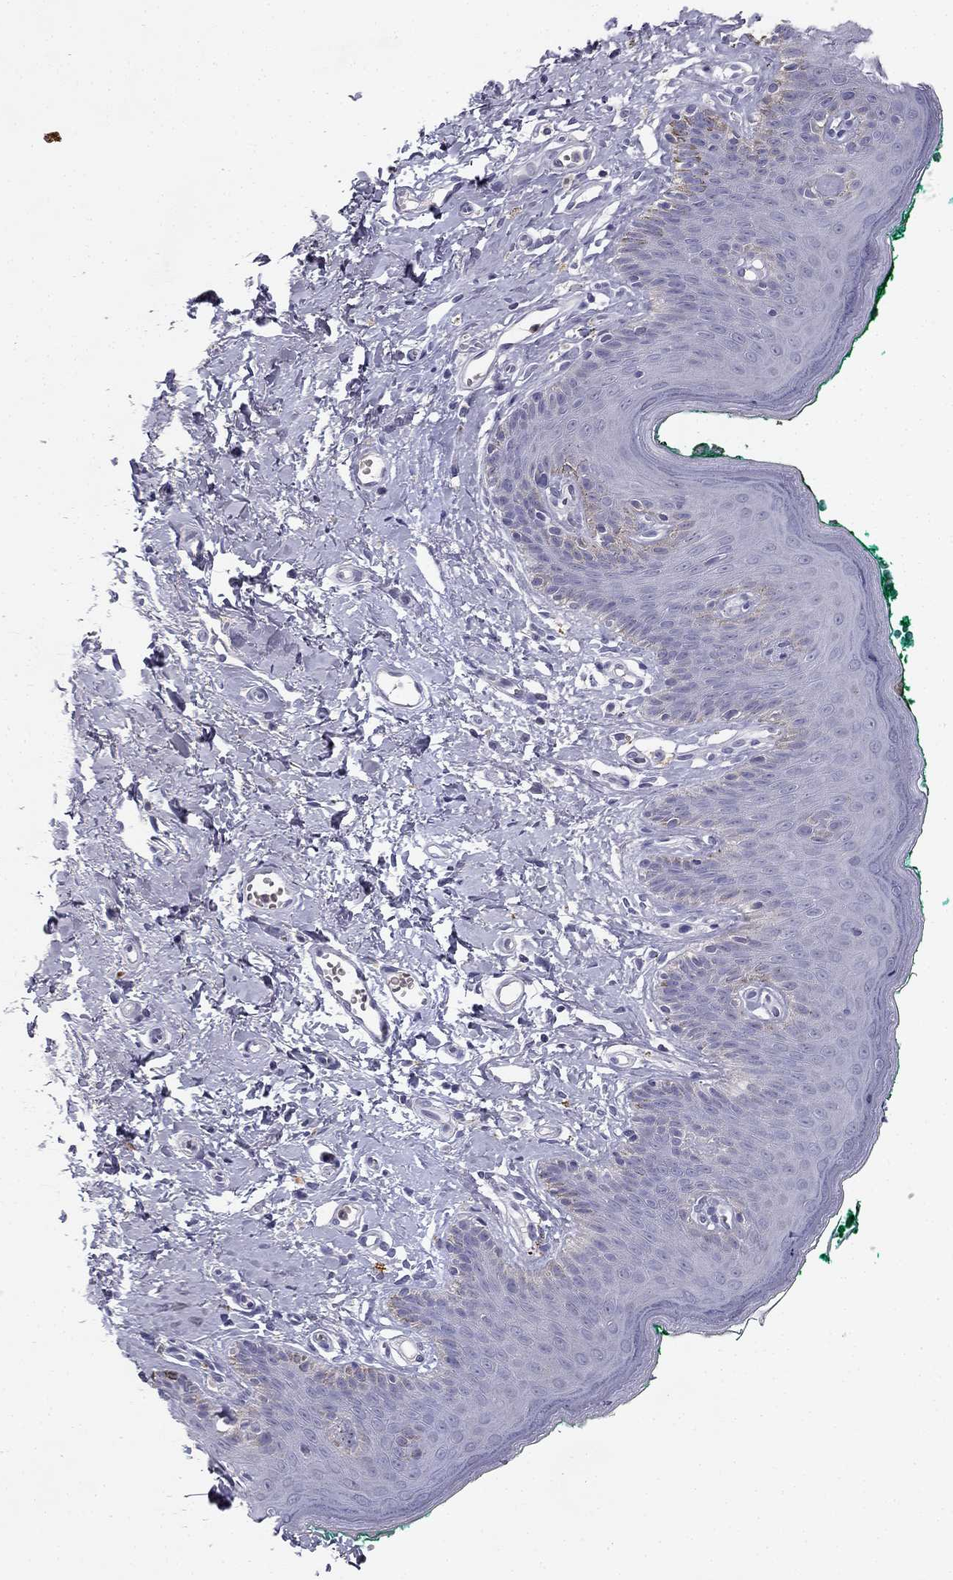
{"staining": {"intensity": "negative", "quantity": "none", "location": "none"}, "tissue": "skin", "cell_type": "Epidermal cells", "image_type": "normal", "snomed": [{"axis": "morphology", "description": "Normal tissue, NOS"}, {"axis": "topography", "description": "Vulva"}], "caption": "This is an immunohistochemistry micrograph of normal skin. There is no staining in epidermal cells.", "gene": "SLC6A4", "patient": {"sex": "female", "age": 66}}